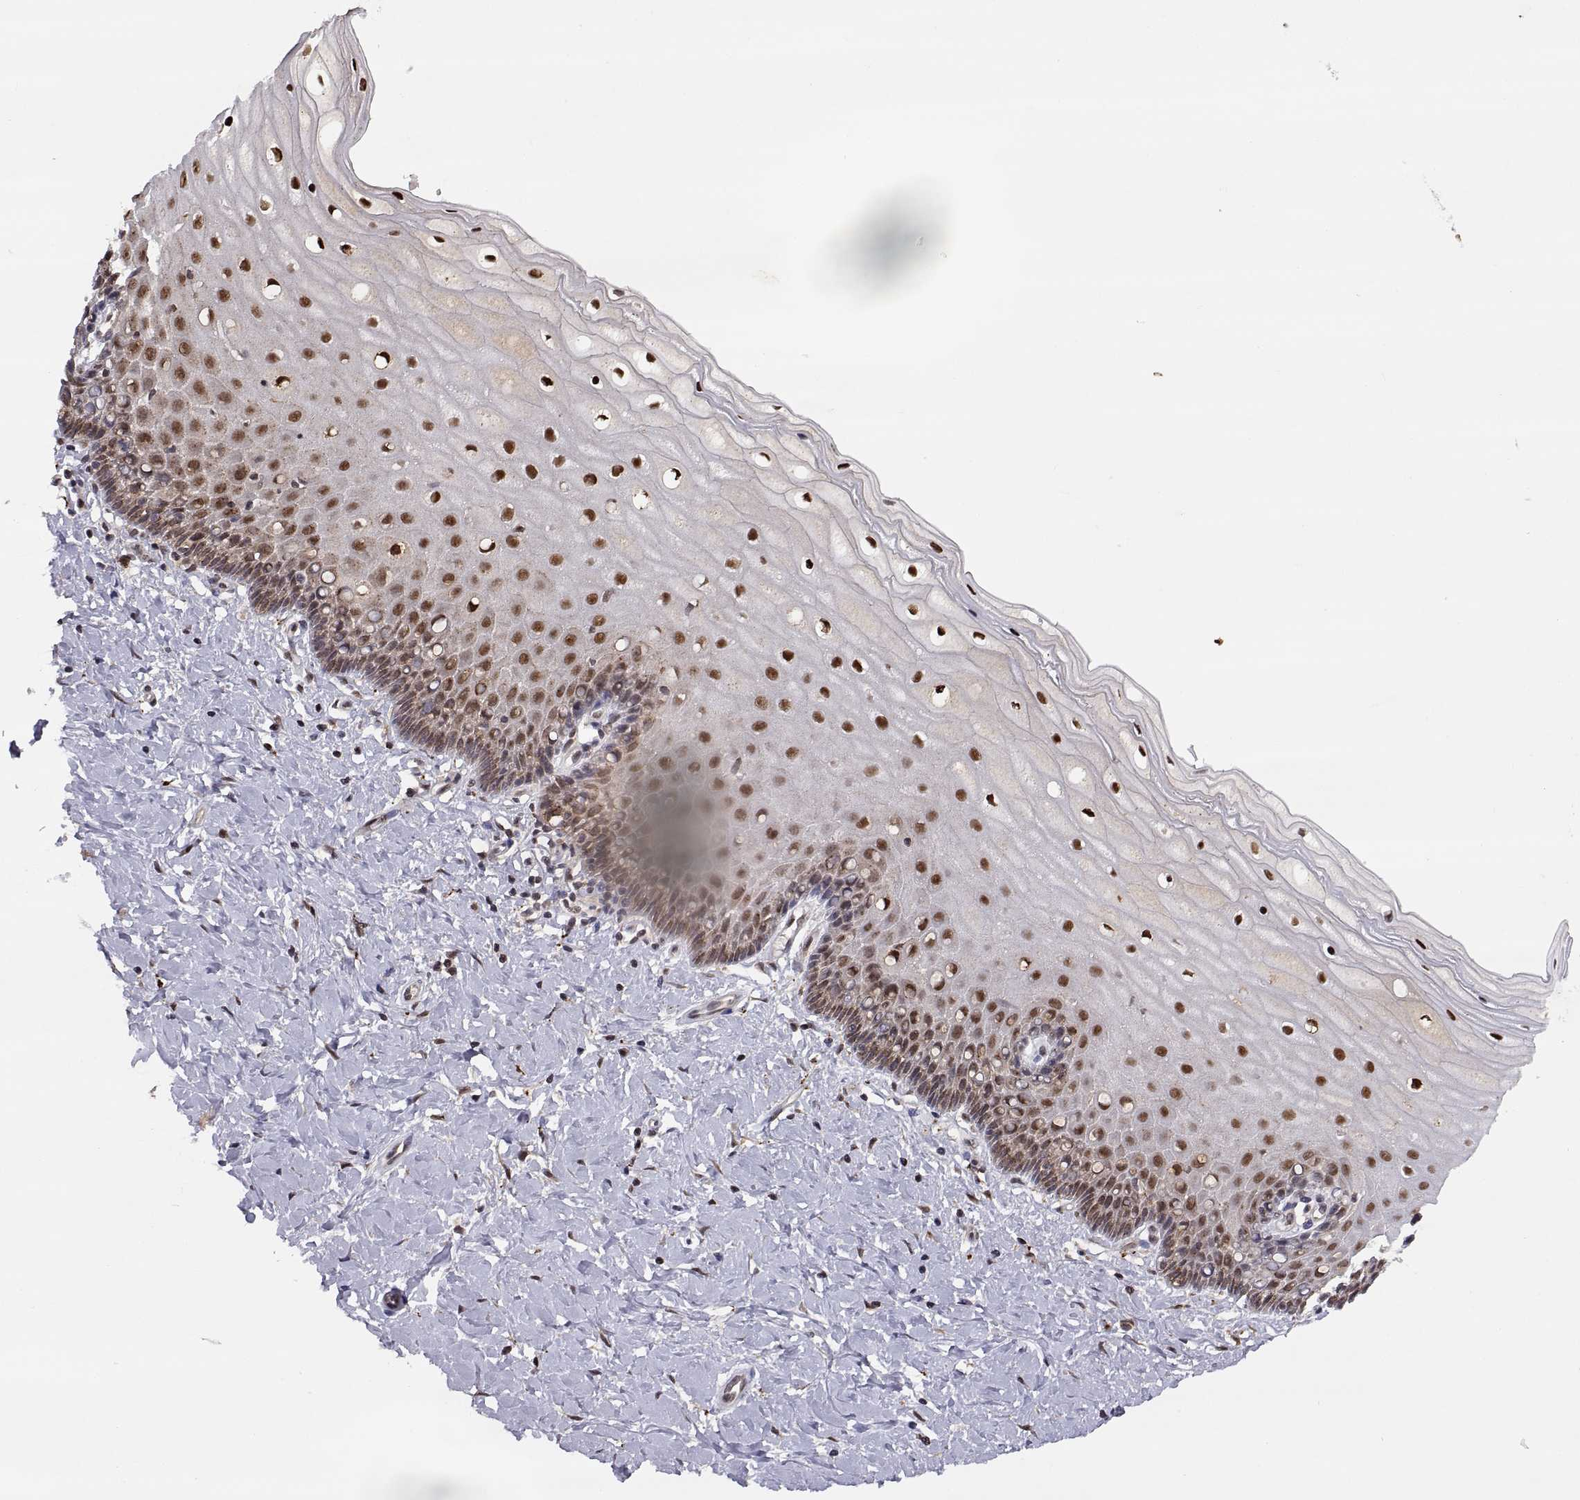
{"staining": {"intensity": "strong", "quantity": ">75%", "location": "nuclear"}, "tissue": "cervix", "cell_type": "Squamous epithelial cells", "image_type": "normal", "snomed": [{"axis": "morphology", "description": "Normal tissue, NOS"}, {"axis": "topography", "description": "Cervix"}], "caption": "Protein staining of unremarkable cervix reveals strong nuclear staining in approximately >75% of squamous epithelial cells.", "gene": "PSMC2", "patient": {"sex": "female", "age": 37}}